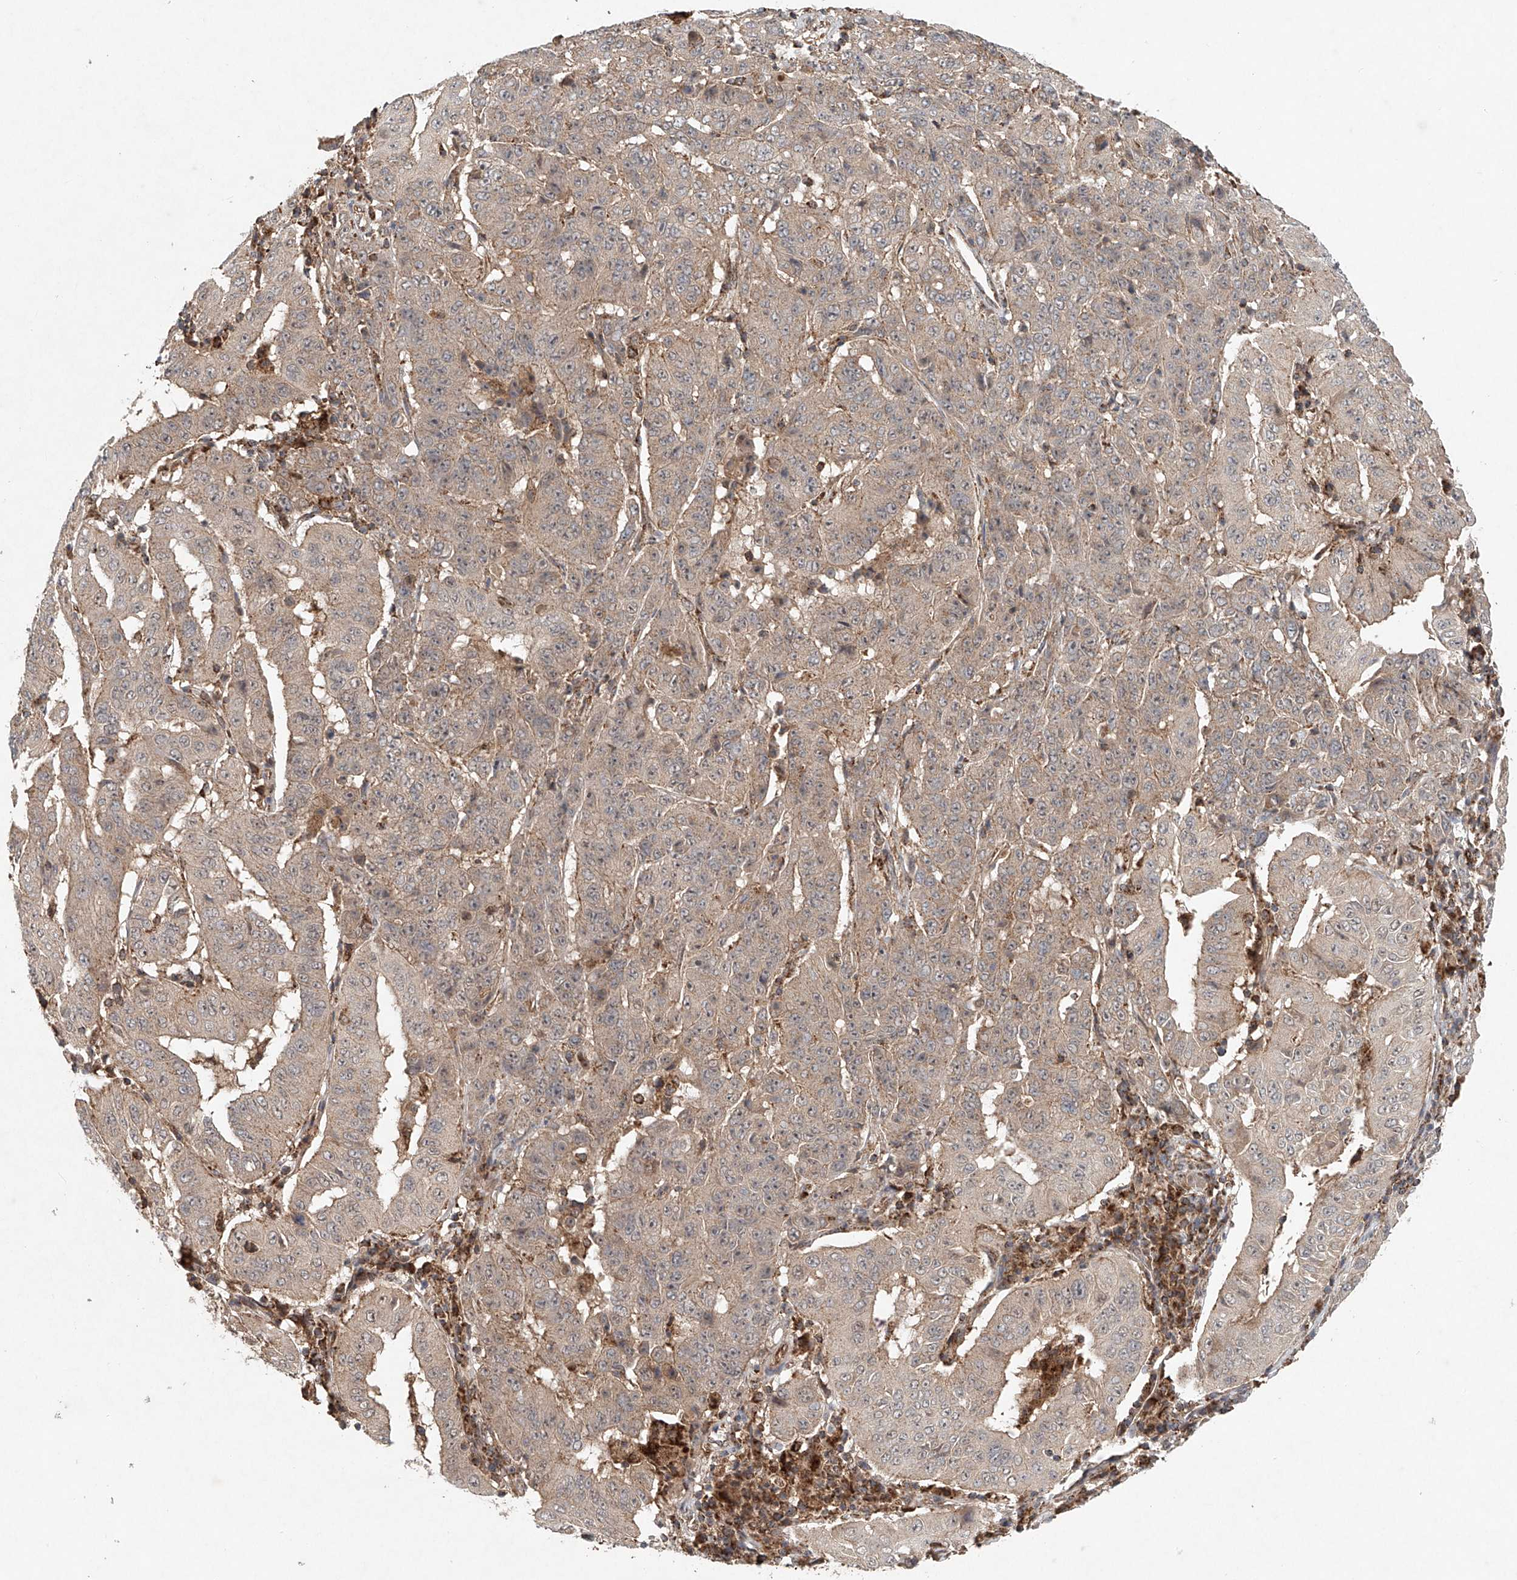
{"staining": {"intensity": "weak", "quantity": ">75%", "location": "cytoplasmic/membranous"}, "tissue": "pancreatic cancer", "cell_type": "Tumor cells", "image_type": "cancer", "snomed": [{"axis": "morphology", "description": "Adenocarcinoma, NOS"}, {"axis": "topography", "description": "Pancreas"}], "caption": "The image displays immunohistochemical staining of pancreatic cancer. There is weak cytoplasmic/membranous staining is present in approximately >75% of tumor cells.", "gene": "DCAF11", "patient": {"sex": "male", "age": 63}}